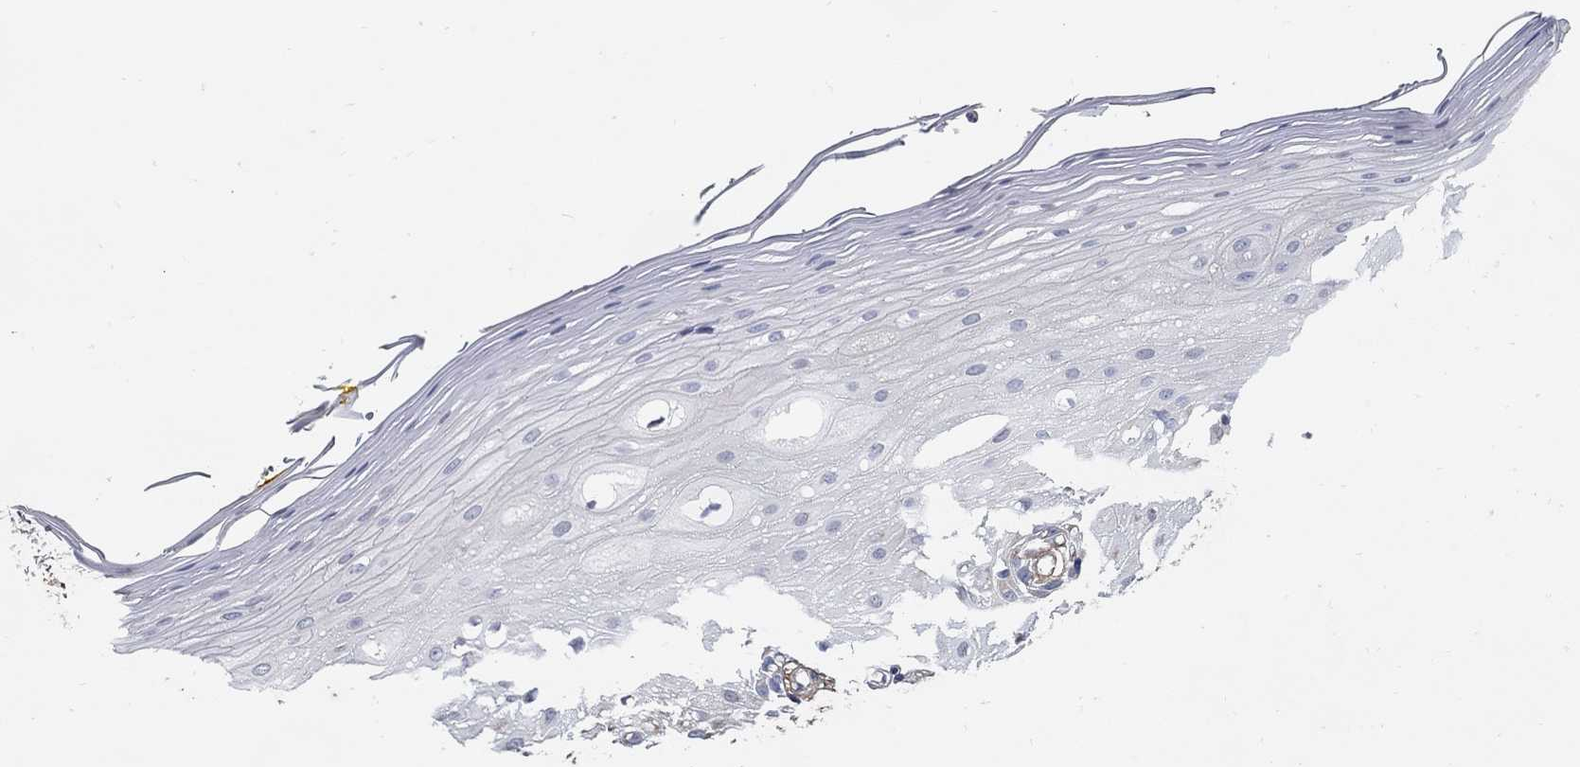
{"staining": {"intensity": "negative", "quantity": "none", "location": "none"}, "tissue": "oral mucosa", "cell_type": "Squamous epithelial cells", "image_type": "normal", "snomed": [{"axis": "morphology", "description": "Normal tissue, NOS"}, {"axis": "morphology", "description": "Squamous cell carcinoma, NOS"}, {"axis": "topography", "description": "Oral tissue"}, {"axis": "topography", "description": "Head-Neck"}], "caption": "IHC of unremarkable human oral mucosa shows no staining in squamous epithelial cells.", "gene": "TGFBI", "patient": {"sex": "female", "age": 75}}